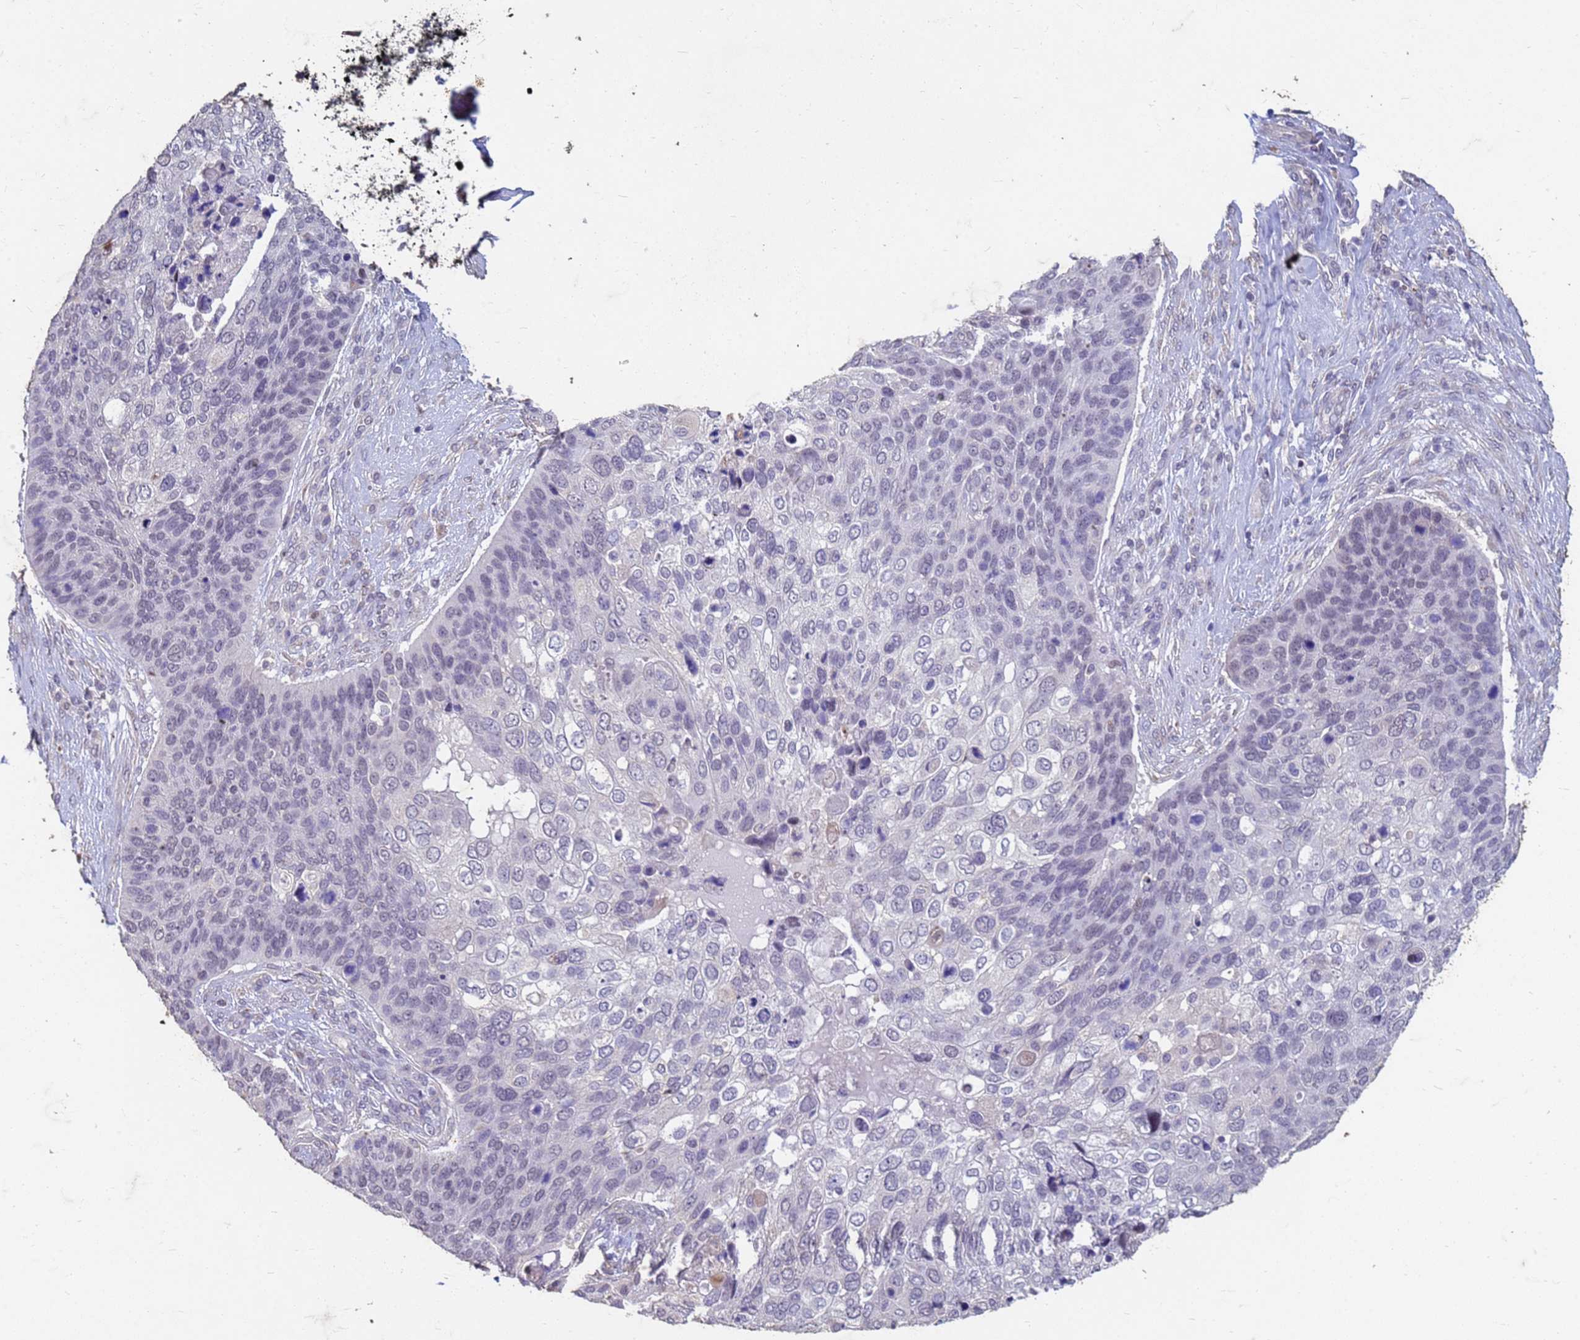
{"staining": {"intensity": "negative", "quantity": "none", "location": "none"}, "tissue": "skin cancer", "cell_type": "Tumor cells", "image_type": "cancer", "snomed": [{"axis": "morphology", "description": "Basal cell carcinoma"}, {"axis": "topography", "description": "Skin"}], "caption": "A histopathology image of human skin cancer is negative for staining in tumor cells.", "gene": "SLC25A15", "patient": {"sex": "female", "age": 74}}